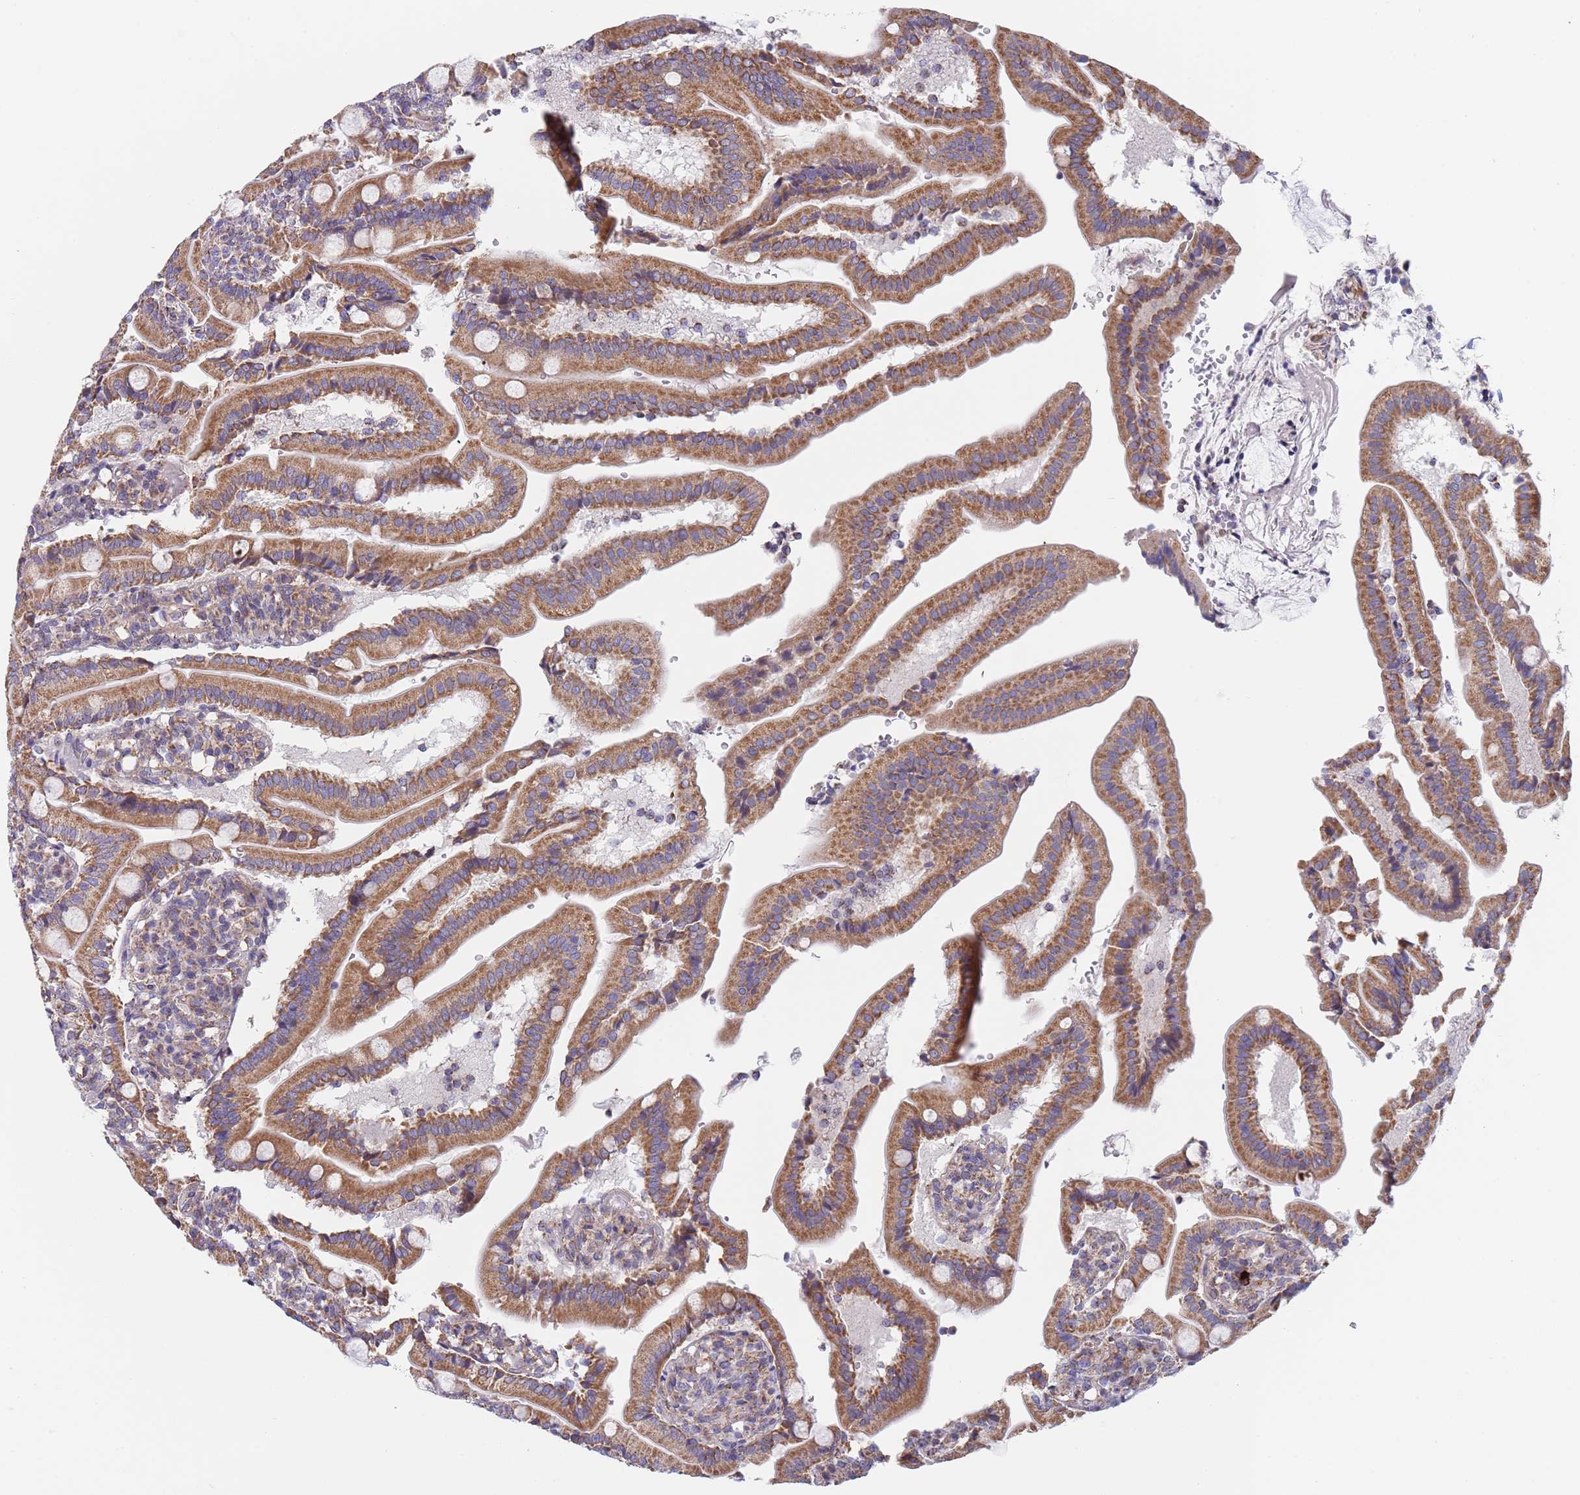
{"staining": {"intensity": "moderate", "quantity": ">75%", "location": "cytoplasmic/membranous"}, "tissue": "duodenum", "cell_type": "Glandular cells", "image_type": "normal", "snomed": [{"axis": "morphology", "description": "Normal tissue, NOS"}, {"axis": "topography", "description": "Duodenum"}], "caption": "Human duodenum stained for a protein (brown) shows moderate cytoplasmic/membranous positive staining in about >75% of glandular cells.", "gene": "PWWP3A", "patient": {"sex": "female", "age": 67}}